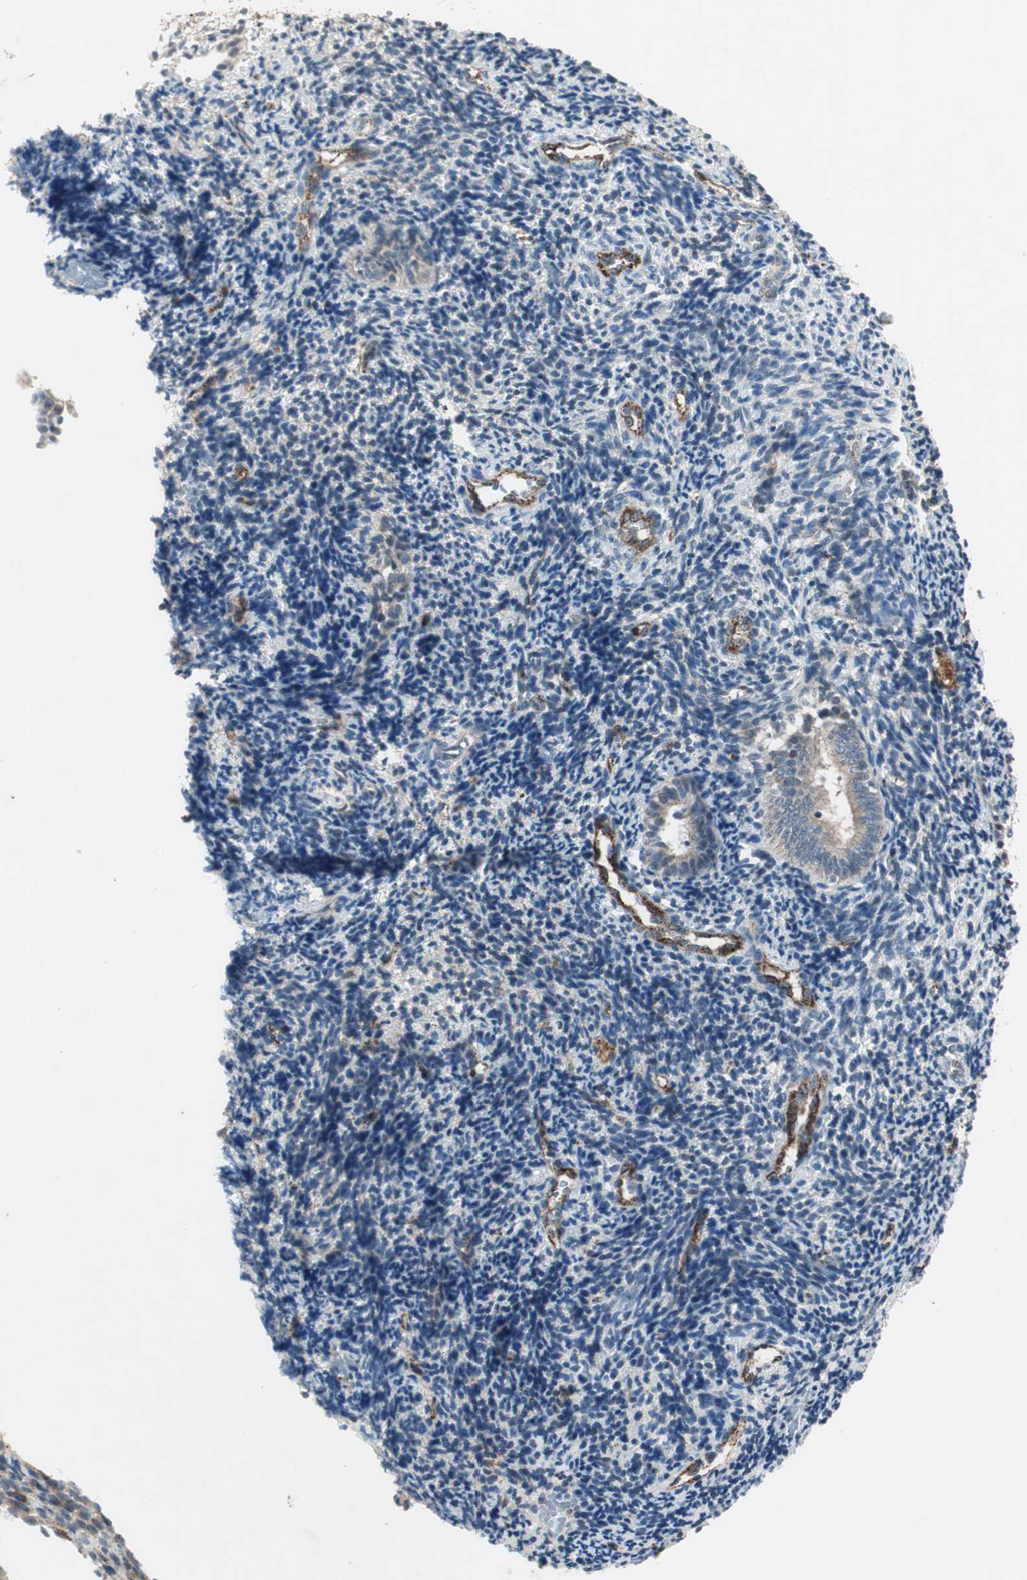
{"staining": {"intensity": "weak", "quantity": "25%-75%", "location": "cytoplasmic/membranous"}, "tissue": "endometrium", "cell_type": "Cells in endometrial stroma", "image_type": "normal", "snomed": [{"axis": "morphology", "description": "Normal tissue, NOS"}, {"axis": "topography", "description": "Uterus"}, {"axis": "topography", "description": "Endometrium"}], "caption": "Immunohistochemistry (IHC) photomicrograph of benign endometrium: endometrium stained using immunohistochemistry displays low levels of weak protein expression localized specifically in the cytoplasmic/membranous of cells in endometrial stroma, appearing as a cytoplasmic/membranous brown color.", "gene": "FGFR4", "patient": {"sex": "female", "age": 33}}